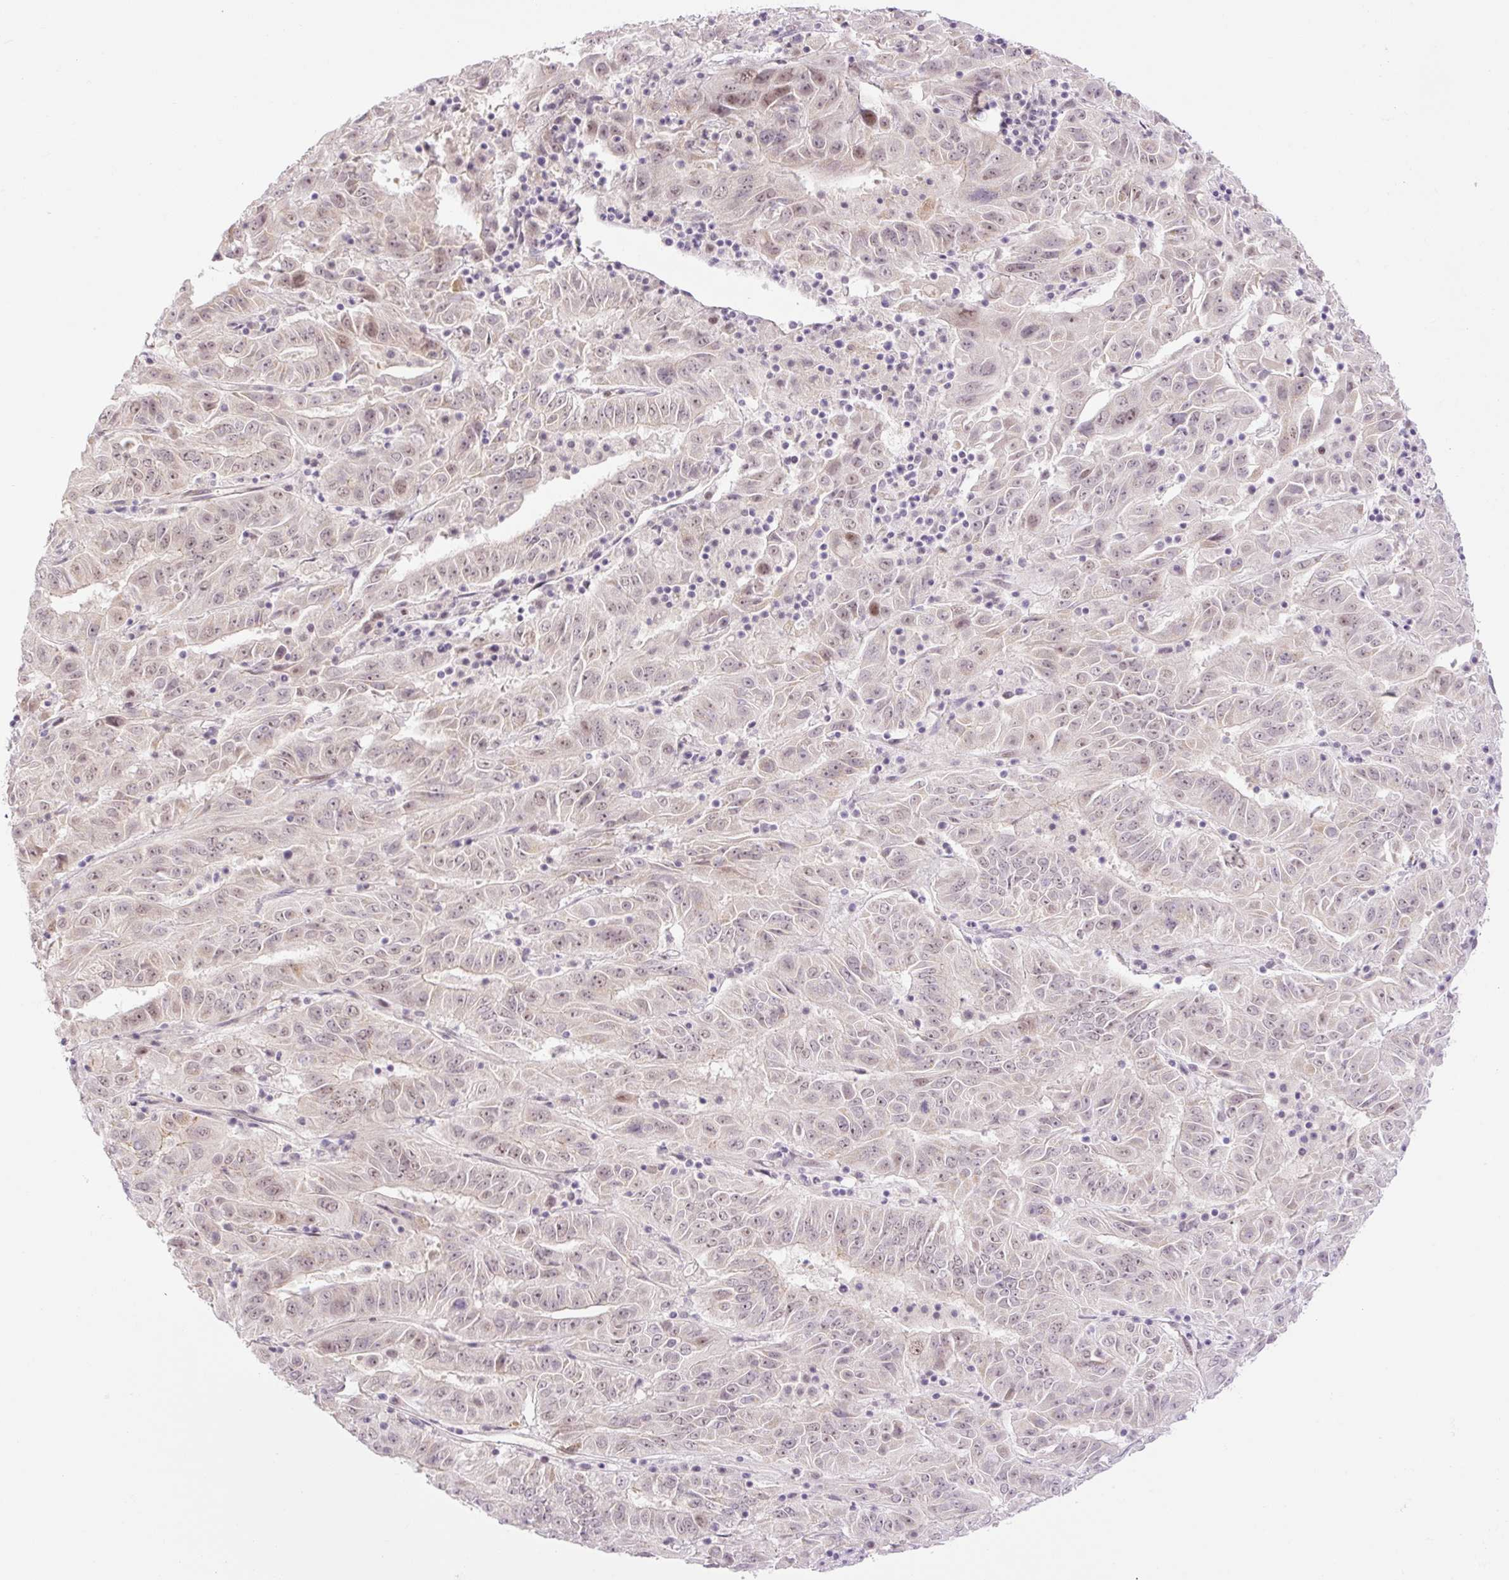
{"staining": {"intensity": "moderate", "quantity": "<25%", "location": "nuclear"}, "tissue": "pancreatic cancer", "cell_type": "Tumor cells", "image_type": "cancer", "snomed": [{"axis": "morphology", "description": "Adenocarcinoma, NOS"}, {"axis": "topography", "description": "Pancreas"}], "caption": "Pancreatic cancer (adenocarcinoma) was stained to show a protein in brown. There is low levels of moderate nuclear expression in approximately <25% of tumor cells.", "gene": "ICE1", "patient": {"sex": "male", "age": 63}}